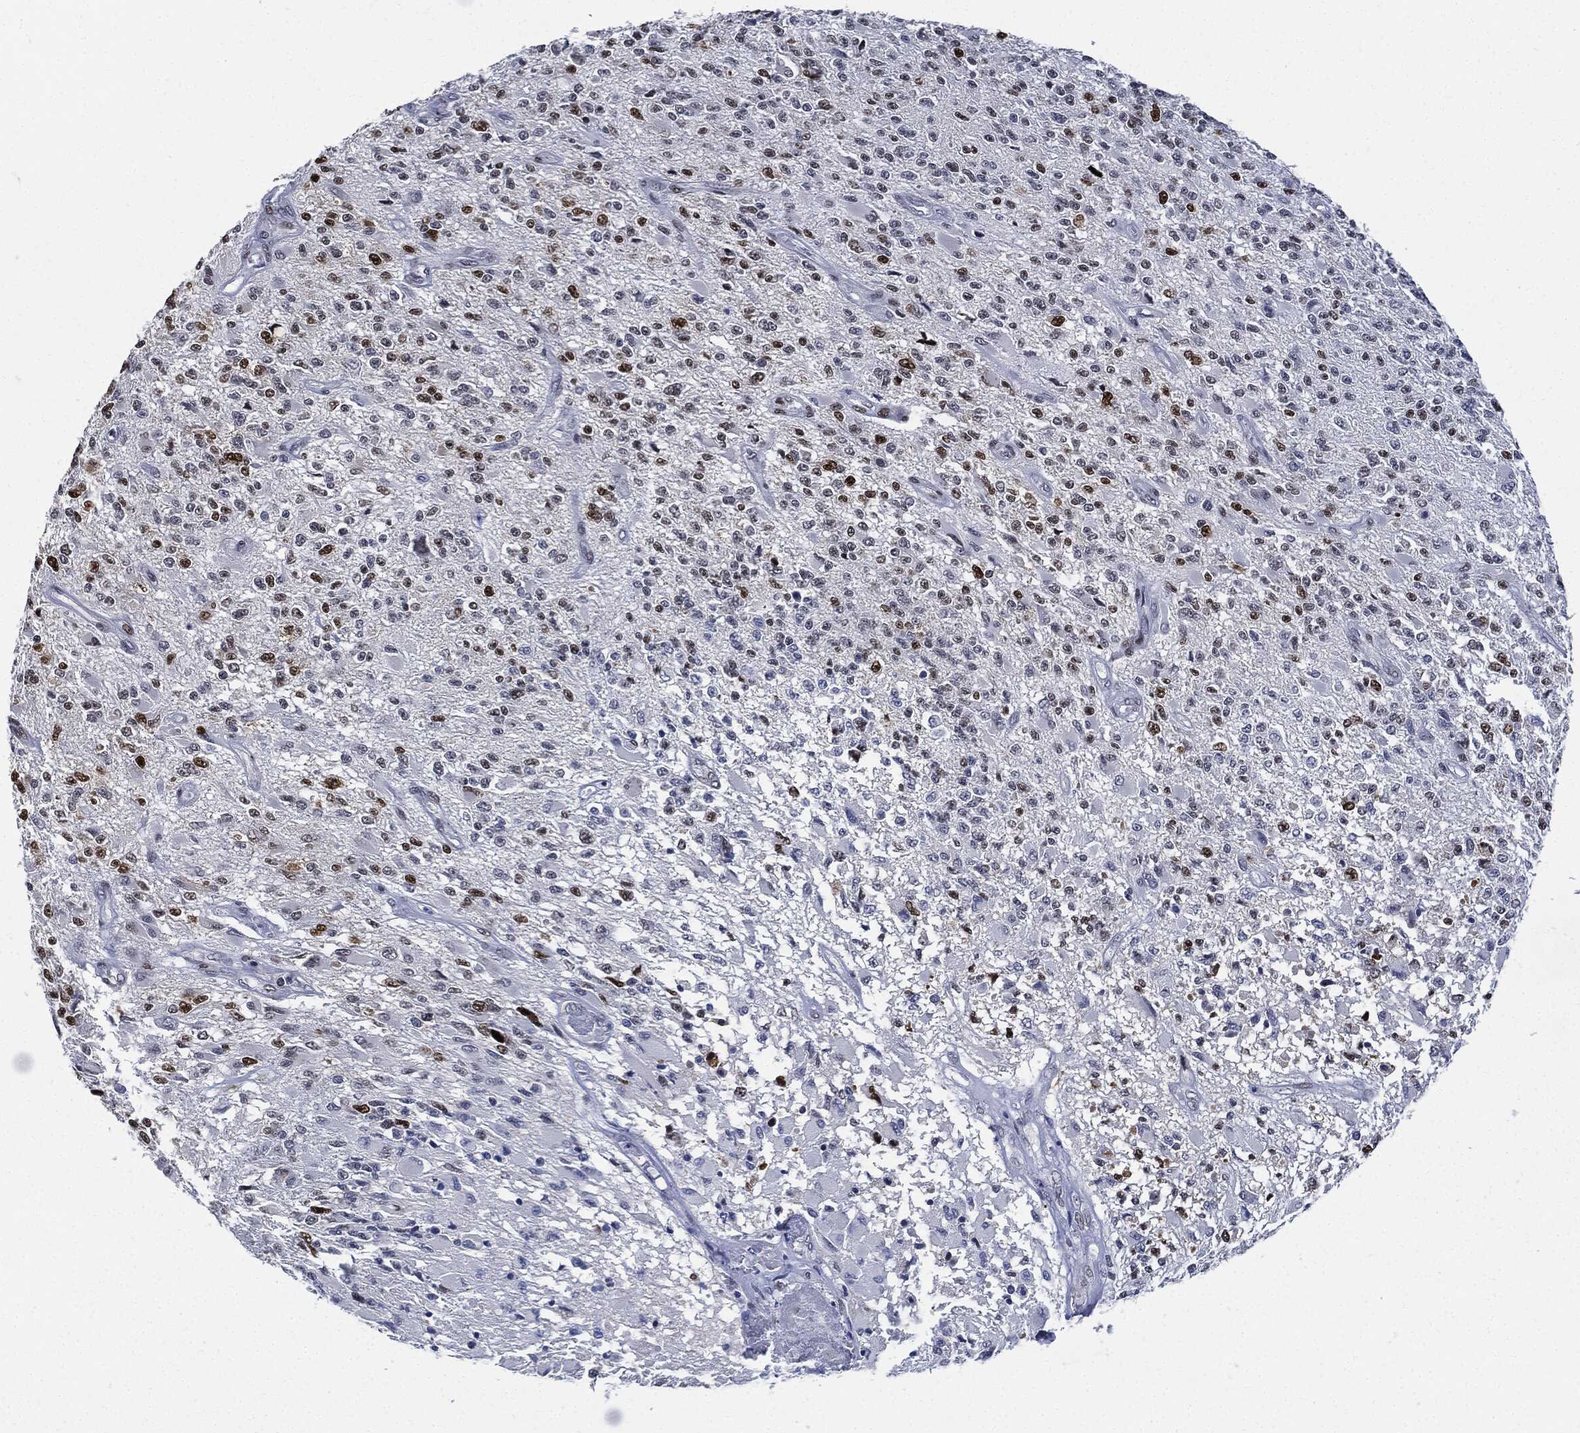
{"staining": {"intensity": "strong", "quantity": "25%-75%", "location": "nuclear"}, "tissue": "glioma", "cell_type": "Tumor cells", "image_type": "cancer", "snomed": [{"axis": "morphology", "description": "Glioma, malignant, High grade"}, {"axis": "topography", "description": "Brain"}], "caption": "Strong nuclear protein positivity is appreciated in about 25%-75% of tumor cells in glioma.", "gene": "PCNA", "patient": {"sex": "female", "age": 63}}